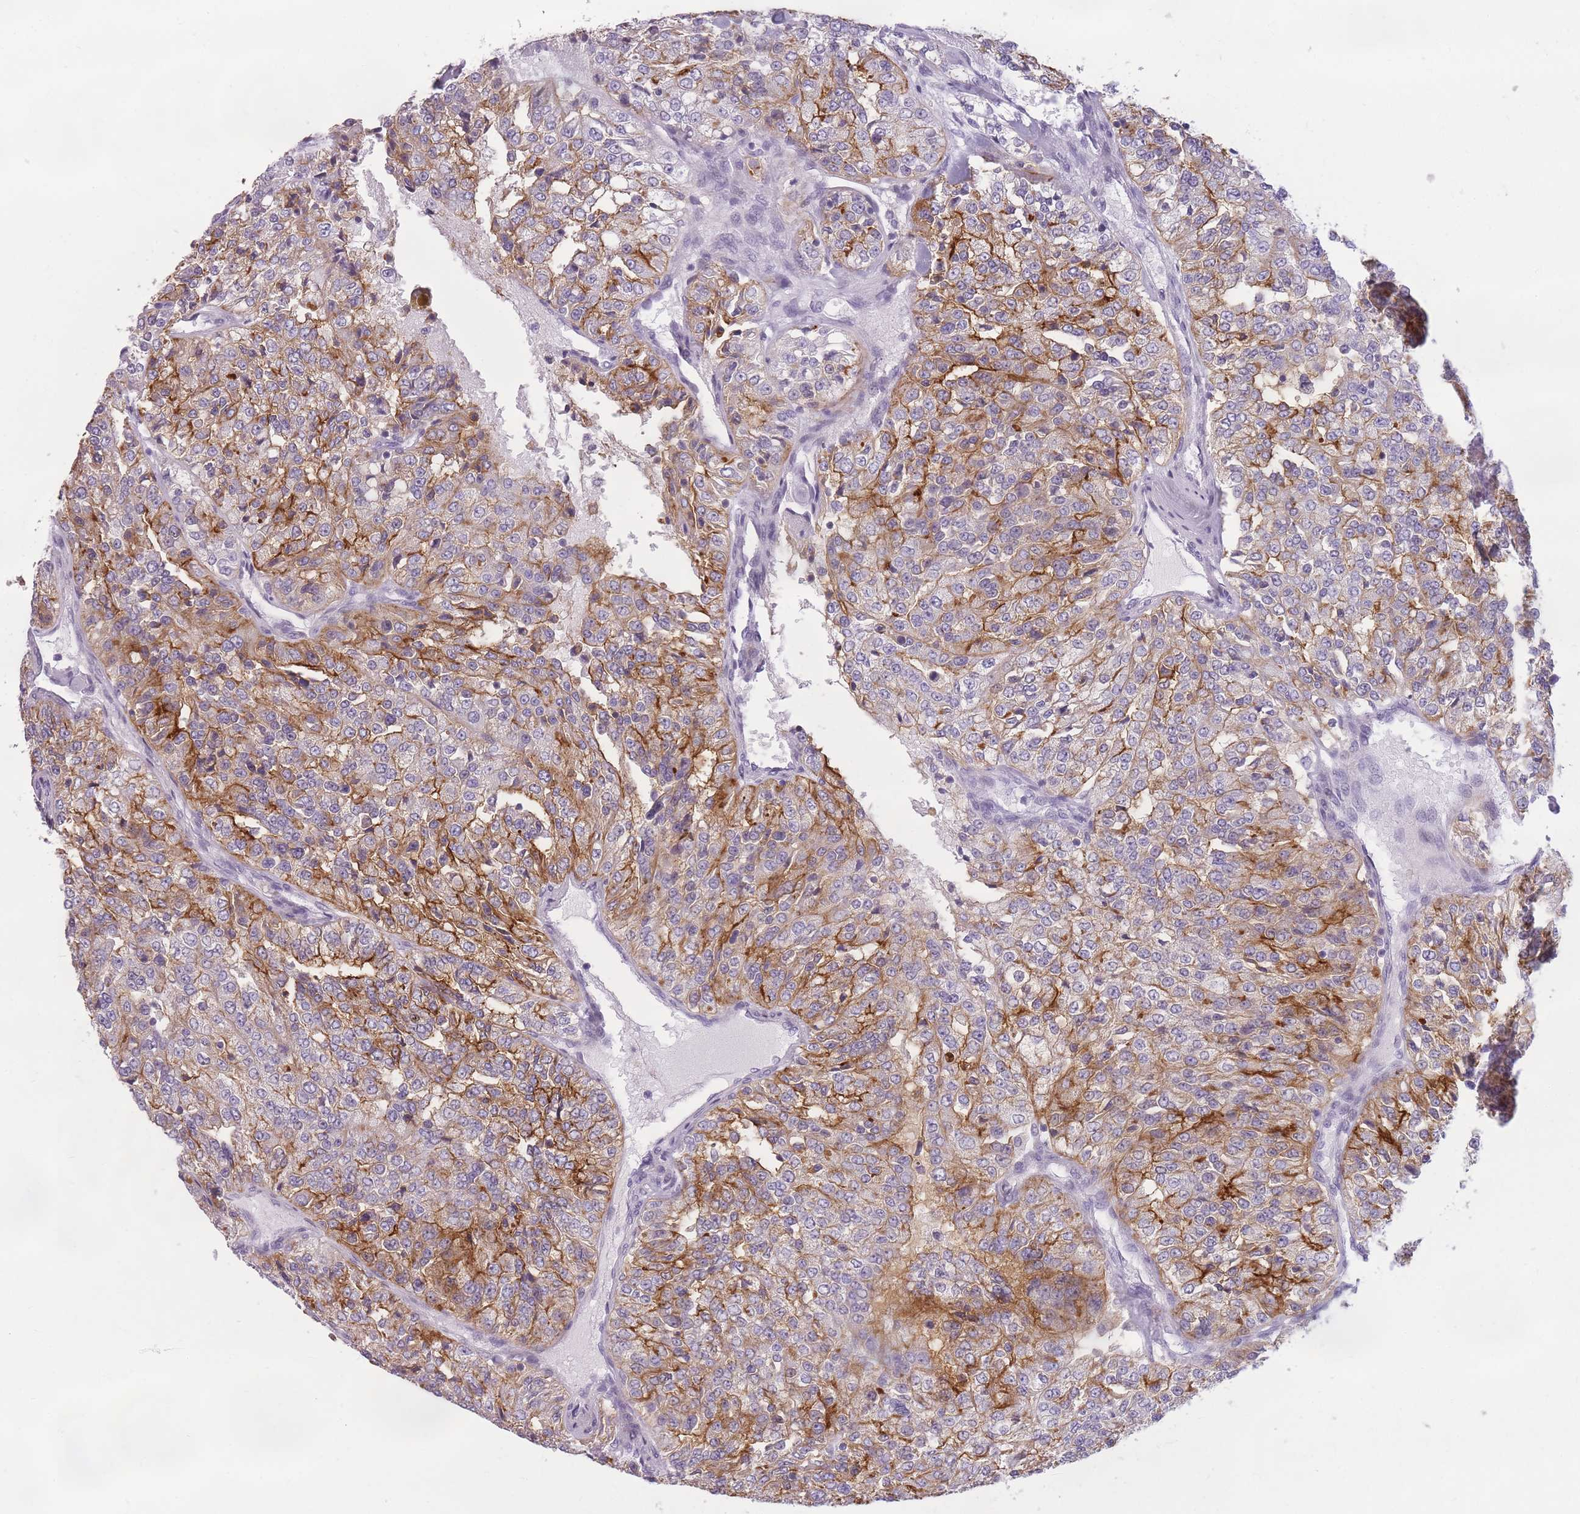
{"staining": {"intensity": "moderate", "quantity": ">75%", "location": "cytoplasmic/membranous"}, "tissue": "renal cancer", "cell_type": "Tumor cells", "image_type": "cancer", "snomed": [{"axis": "morphology", "description": "Adenocarcinoma, NOS"}, {"axis": "topography", "description": "Kidney"}], "caption": "Renal cancer tissue exhibits moderate cytoplasmic/membranous staining in approximately >75% of tumor cells", "gene": "GGT1", "patient": {"sex": "female", "age": 63}}